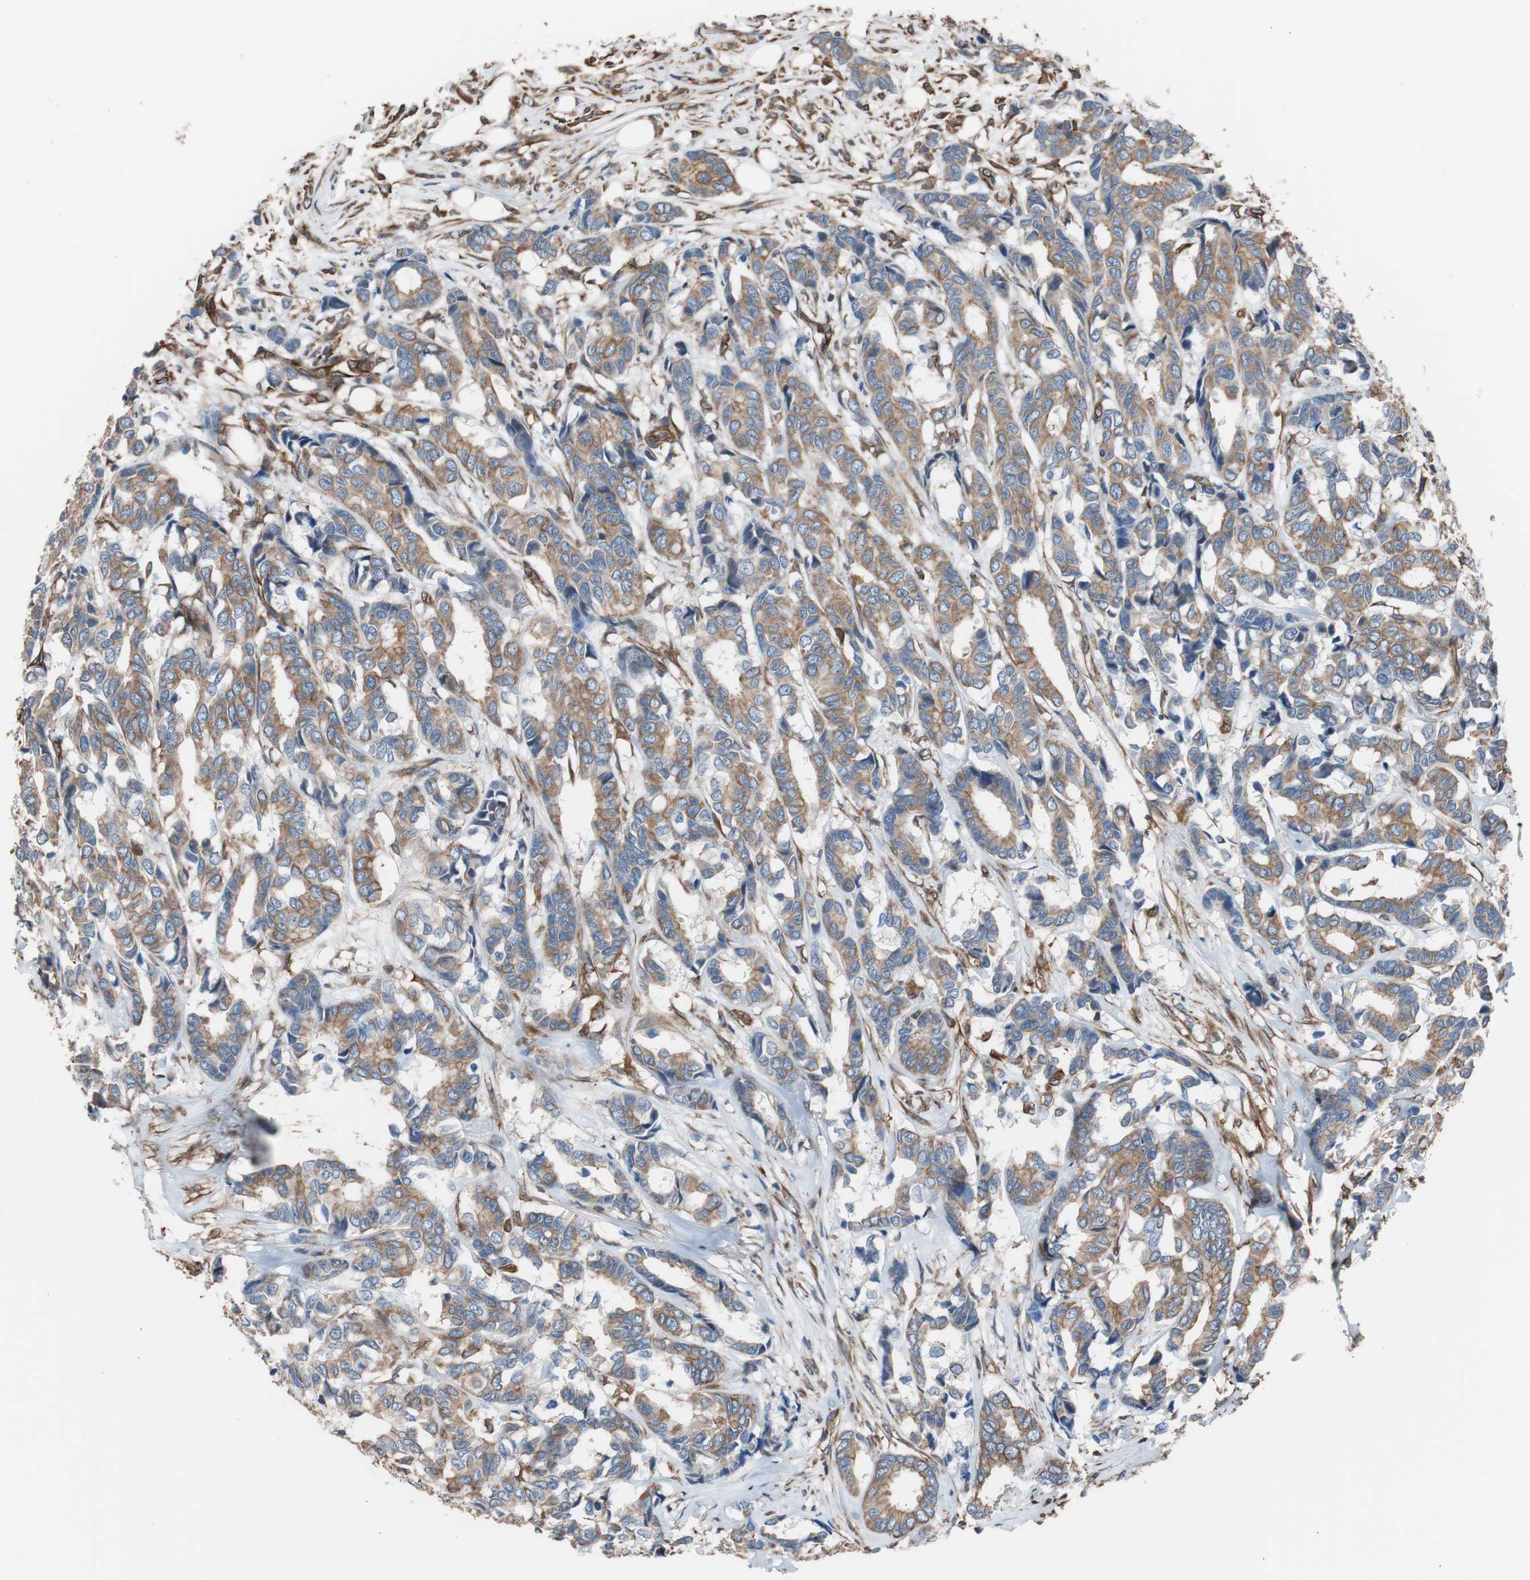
{"staining": {"intensity": "moderate", "quantity": ">75%", "location": "cytoplasmic/membranous"}, "tissue": "breast cancer", "cell_type": "Tumor cells", "image_type": "cancer", "snomed": [{"axis": "morphology", "description": "Duct carcinoma"}, {"axis": "topography", "description": "Breast"}], "caption": "Immunohistochemical staining of breast infiltrating ductal carcinoma exhibits medium levels of moderate cytoplasmic/membranous expression in approximately >75% of tumor cells.", "gene": "KIF3B", "patient": {"sex": "female", "age": 87}}